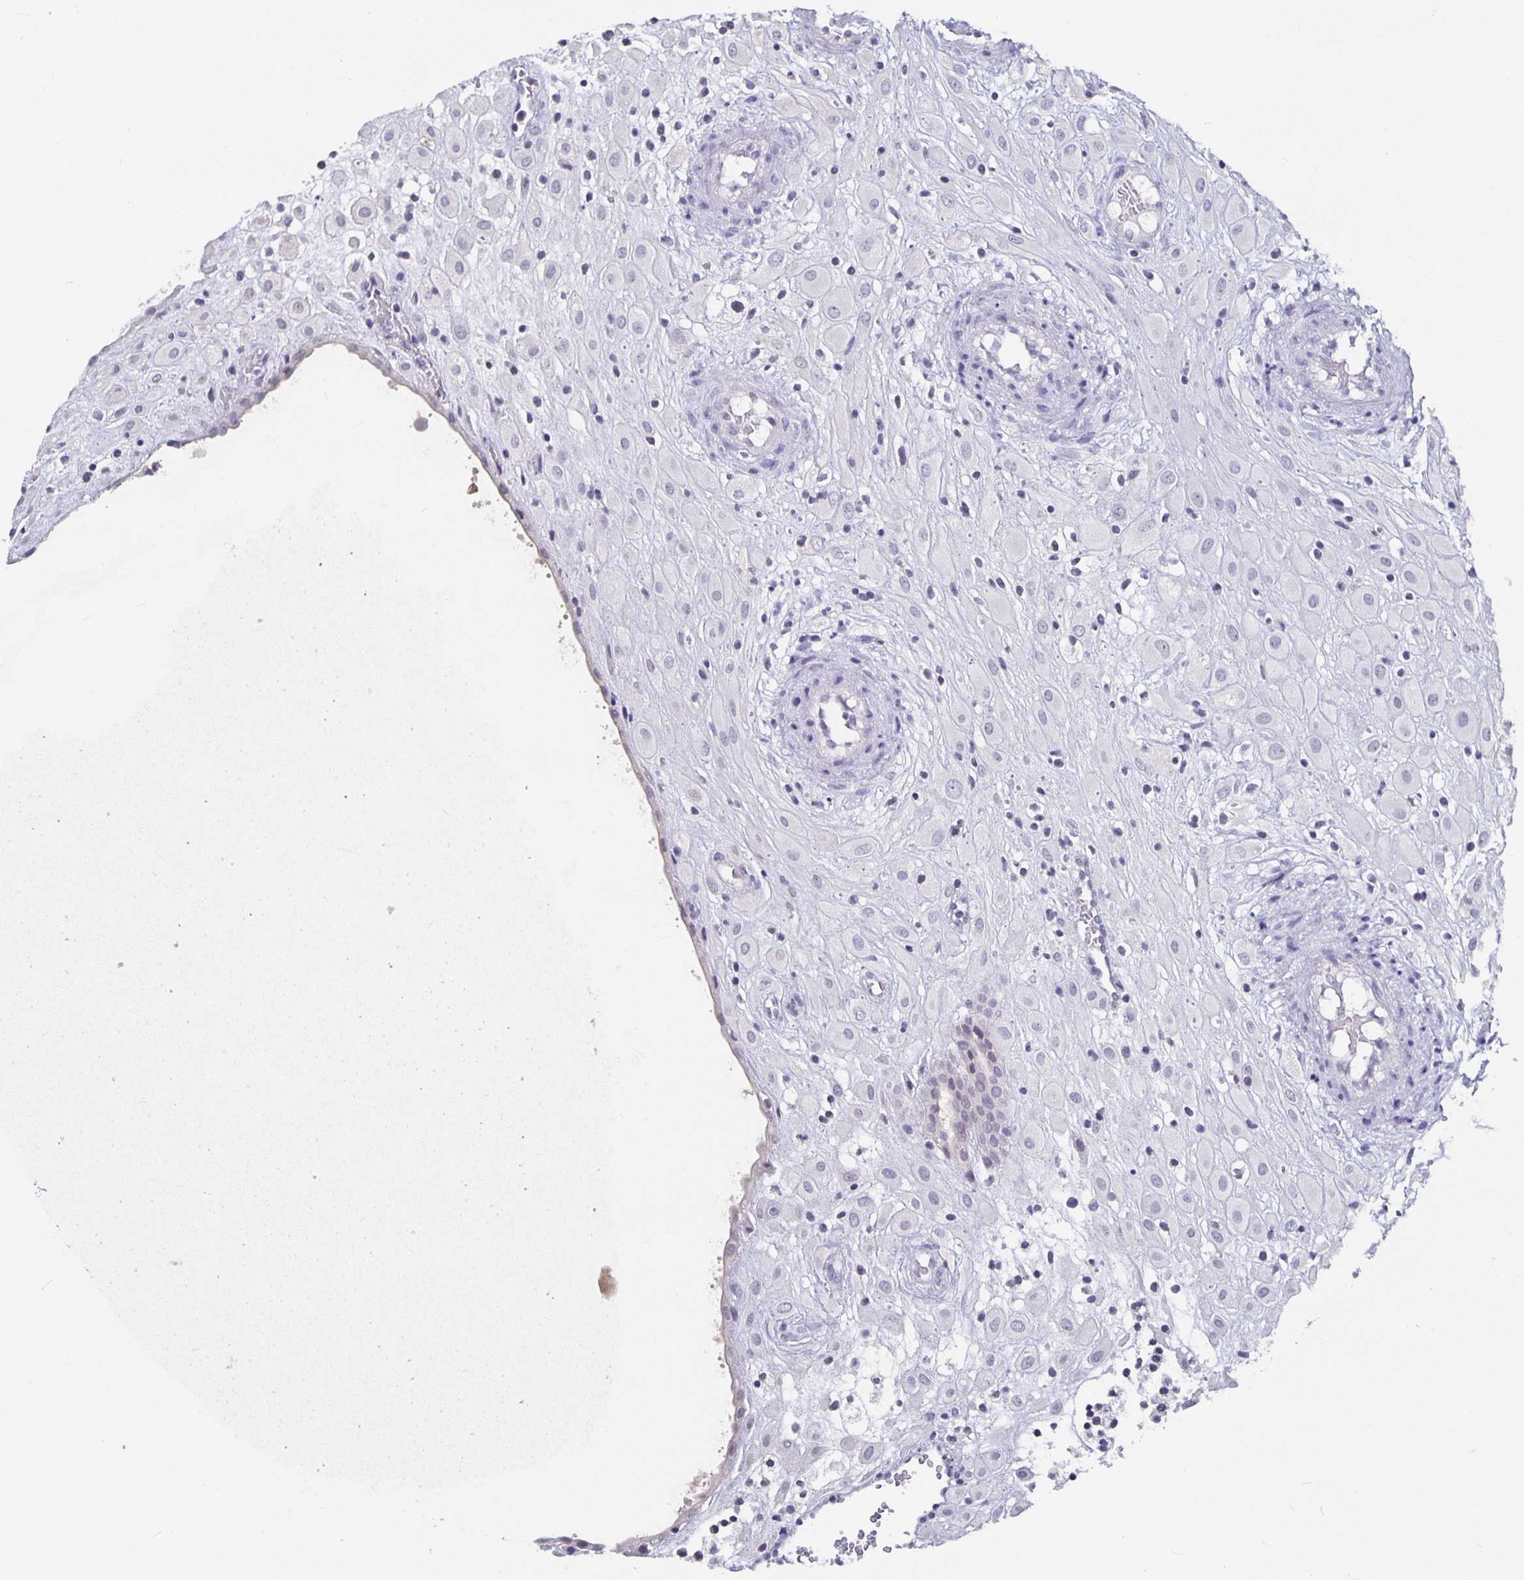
{"staining": {"intensity": "negative", "quantity": "none", "location": "none"}, "tissue": "placenta", "cell_type": "Decidual cells", "image_type": "normal", "snomed": [{"axis": "morphology", "description": "Normal tissue, NOS"}, {"axis": "topography", "description": "Placenta"}], "caption": "High power microscopy image of an immunohistochemistry (IHC) micrograph of unremarkable placenta, revealing no significant staining in decidual cells.", "gene": "OLIG2", "patient": {"sex": "female", "age": 24}}